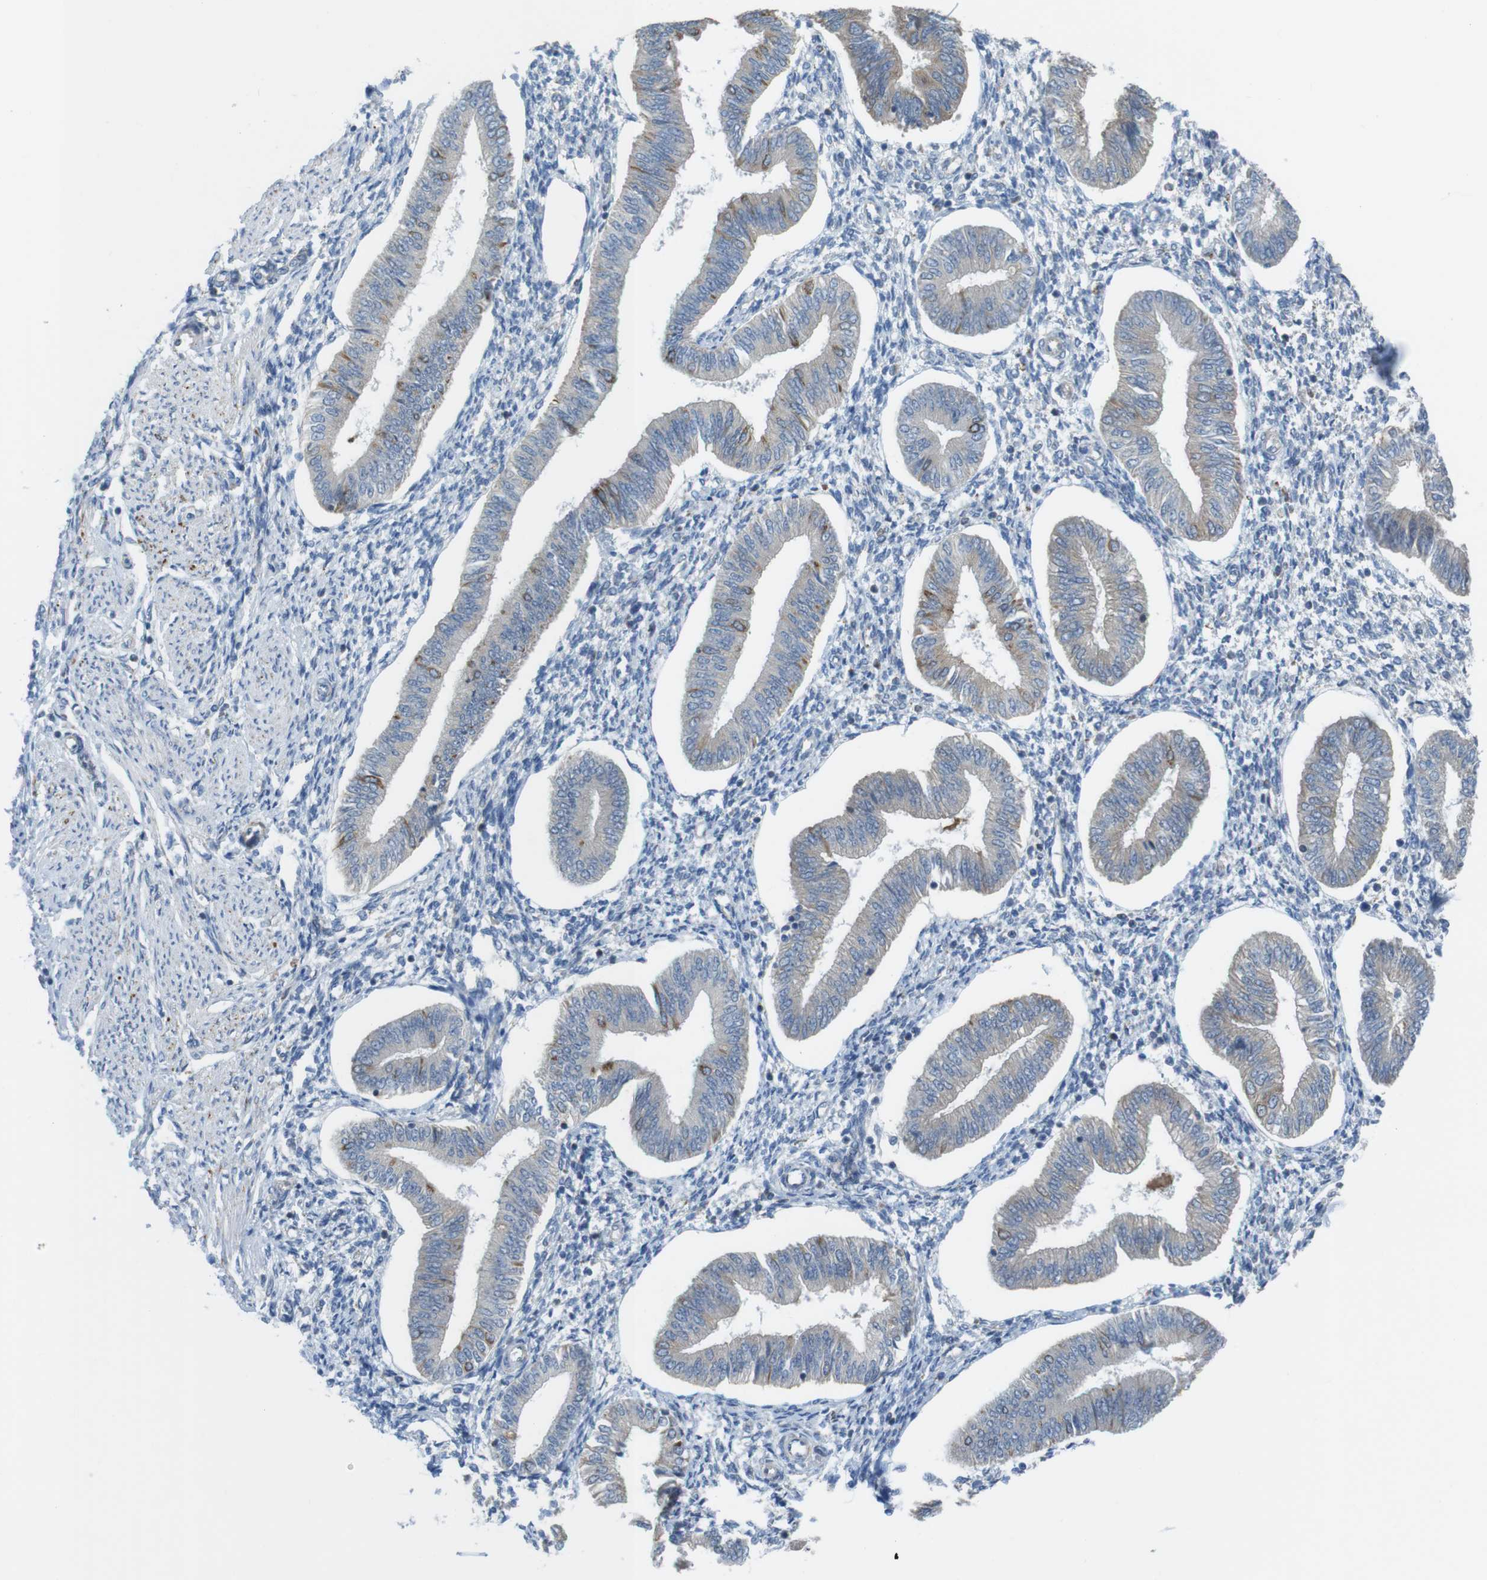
{"staining": {"intensity": "weak", "quantity": "<25%", "location": "cytoplasmic/membranous"}, "tissue": "endometrium", "cell_type": "Cells in endometrial stroma", "image_type": "normal", "snomed": [{"axis": "morphology", "description": "Normal tissue, NOS"}, {"axis": "topography", "description": "Endometrium"}], "caption": "Immunohistochemical staining of normal endometrium demonstrates no significant expression in cells in endometrial stroma.", "gene": "GRIK1", "patient": {"sex": "female", "age": 50}}